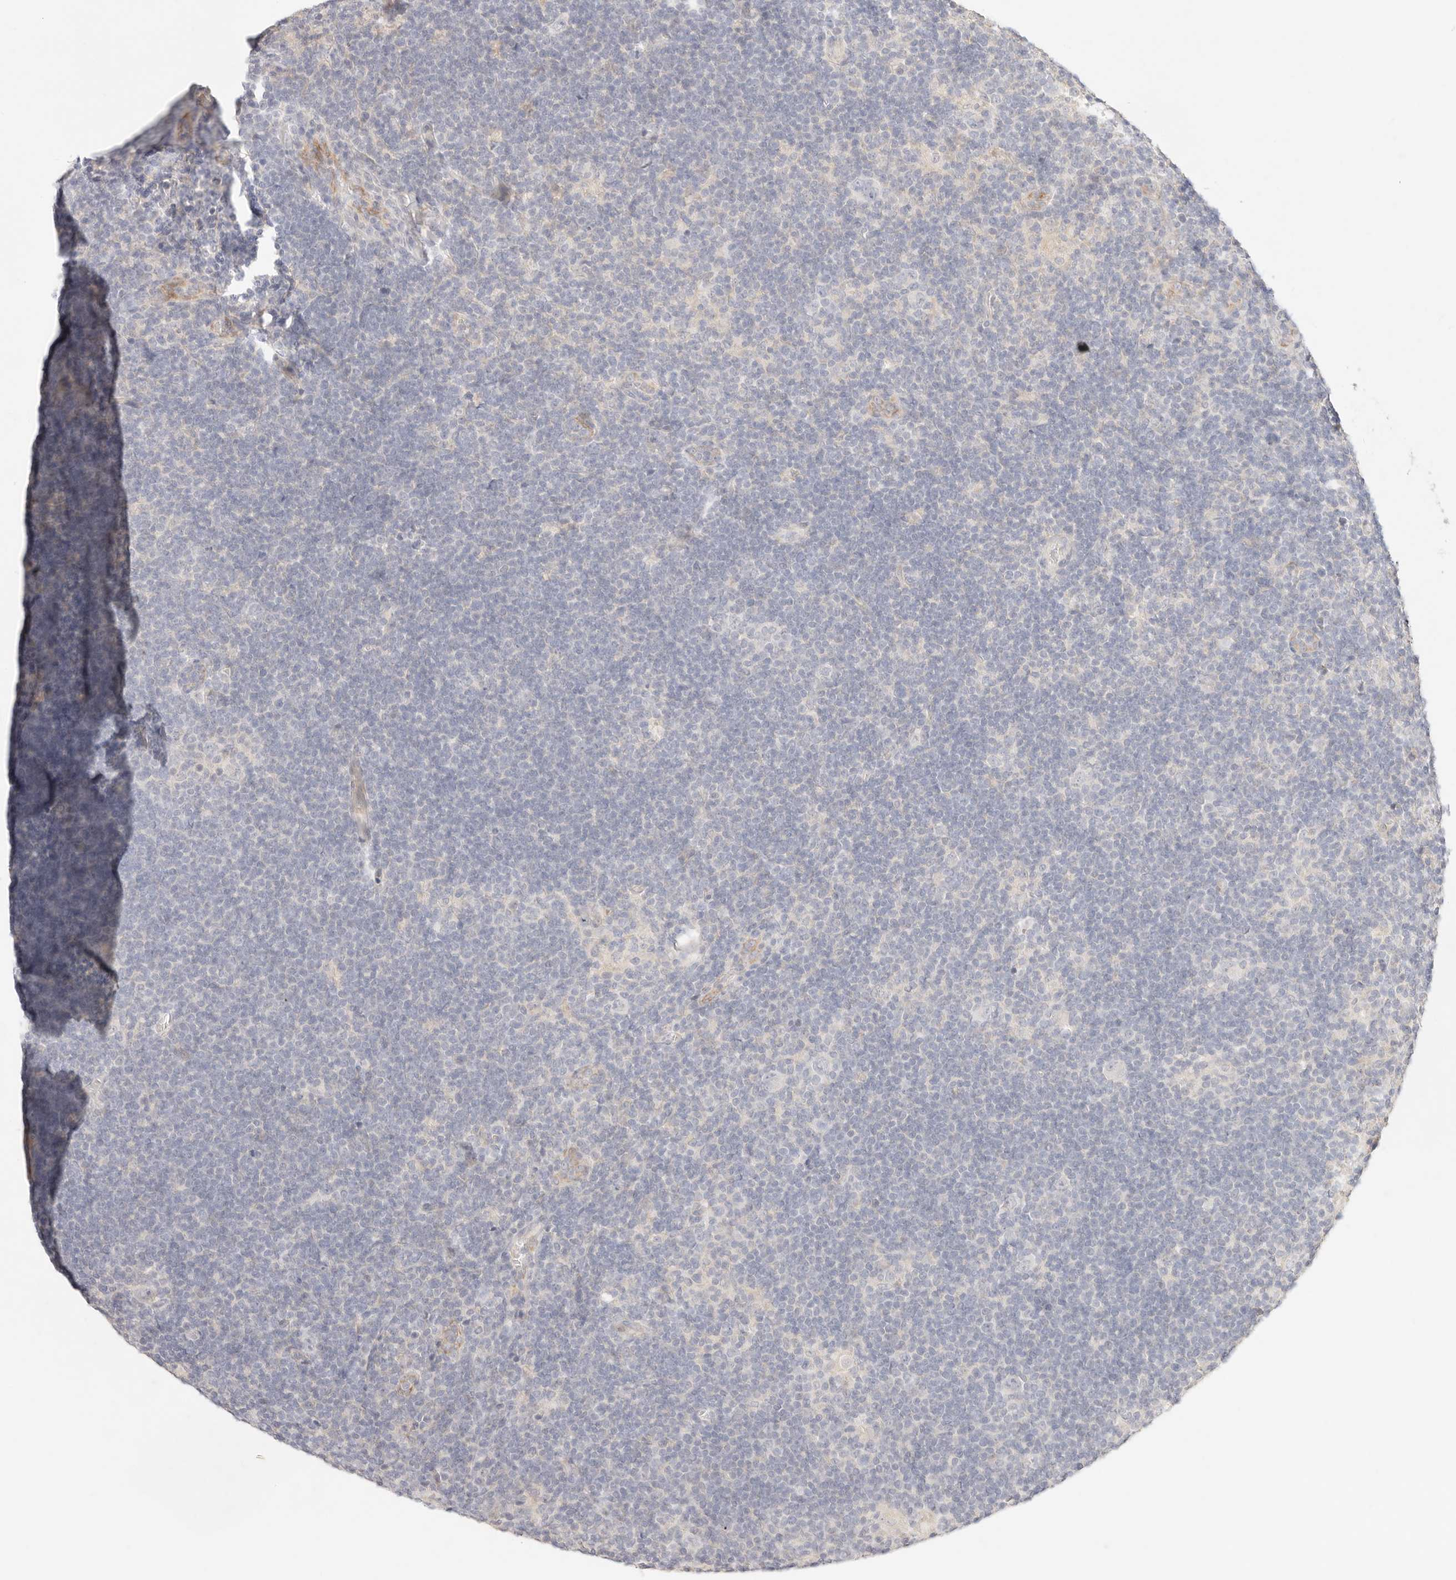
{"staining": {"intensity": "negative", "quantity": "none", "location": "none"}, "tissue": "lymphoma", "cell_type": "Tumor cells", "image_type": "cancer", "snomed": [{"axis": "morphology", "description": "Hodgkin's disease, NOS"}, {"axis": "topography", "description": "Lymph node"}], "caption": "DAB (3,3'-diaminobenzidine) immunohistochemical staining of human Hodgkin's disease shows no significant expression in tumor cells.", "gene": "GPR156", "patient": {"sex": "female", "age": 57}}